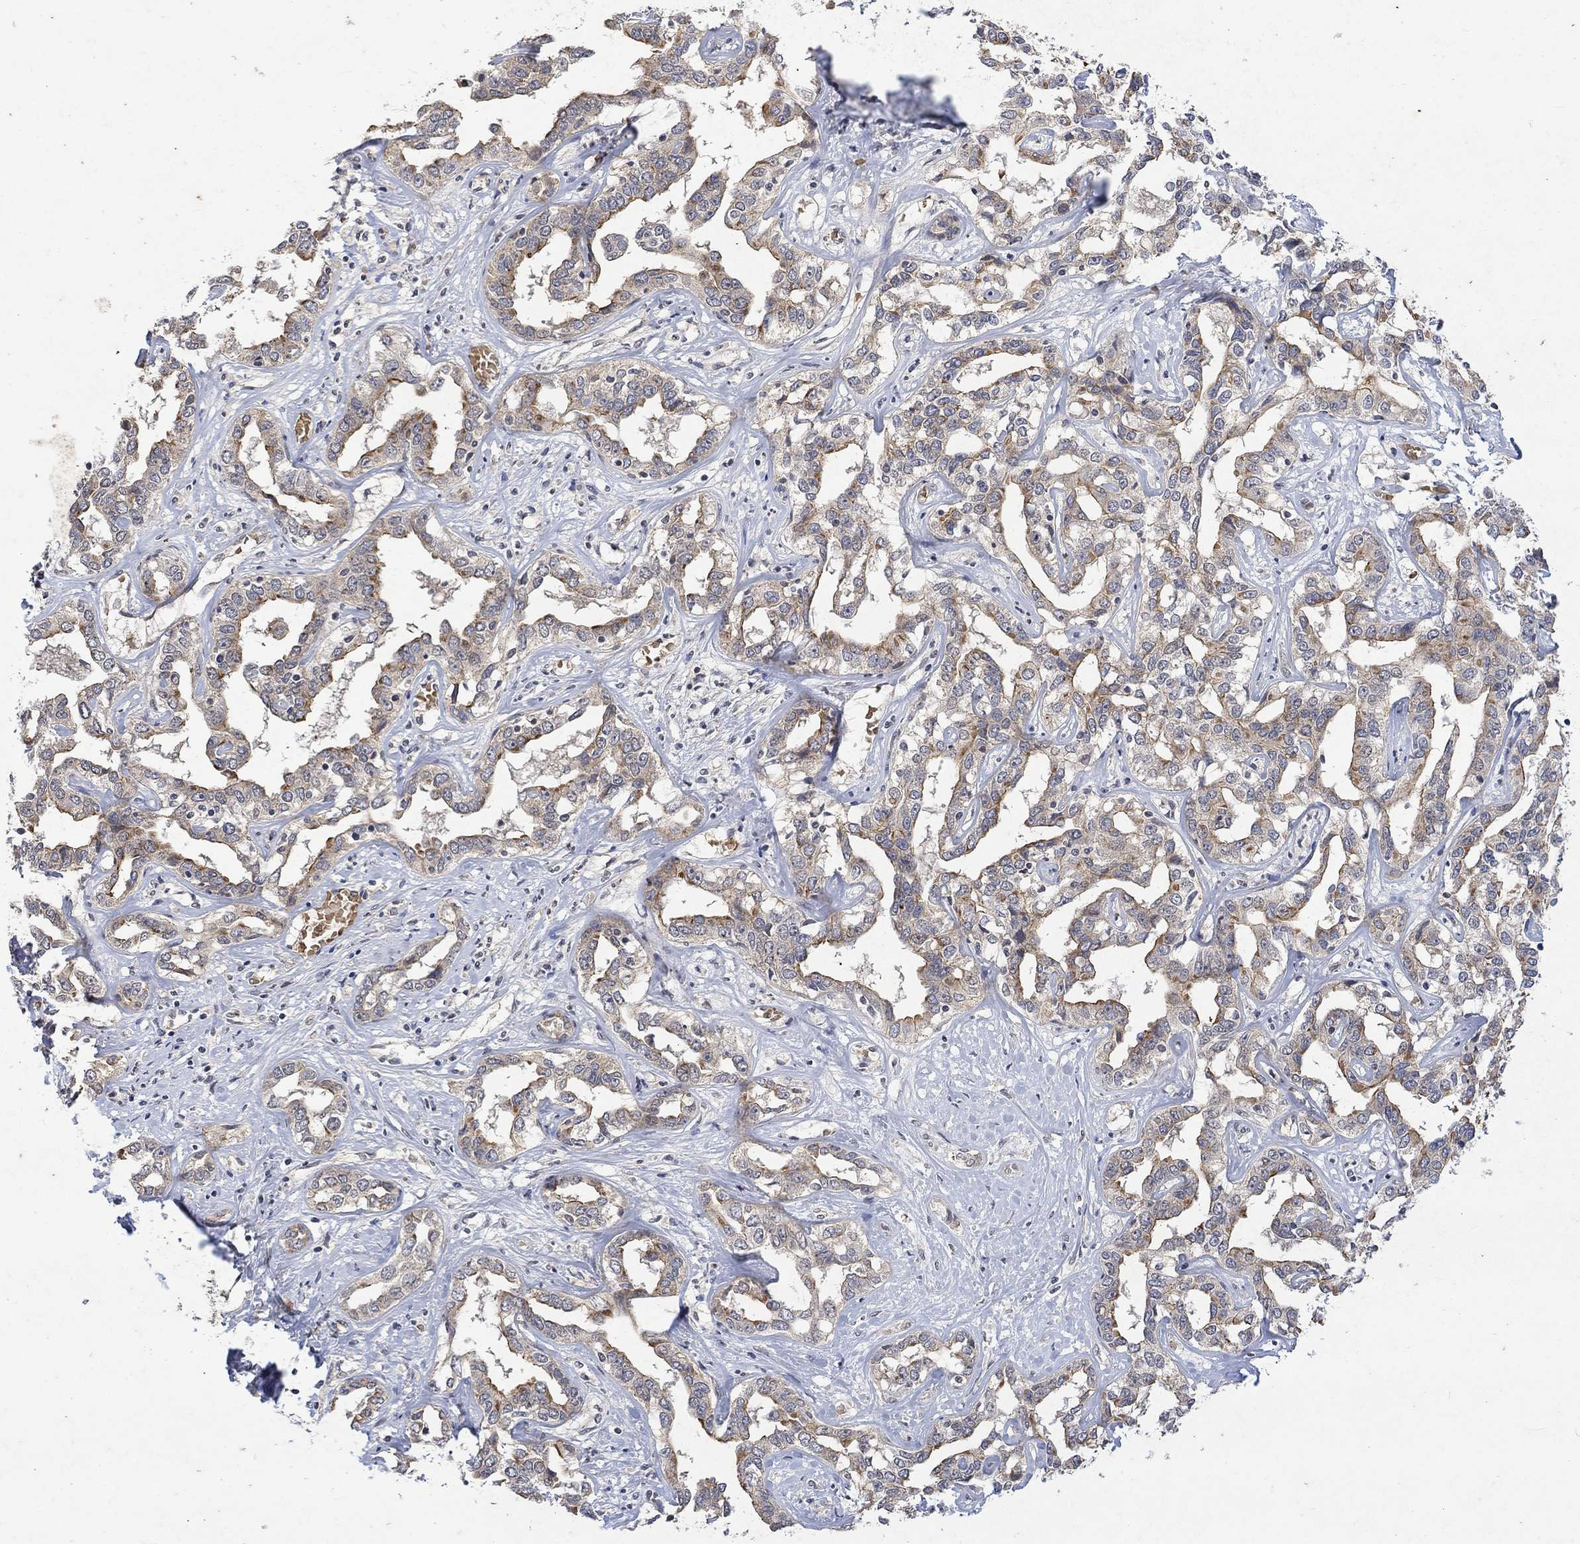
{"staining": {"intensity": "moderate", "quantity": ">75%", "location": "cytoplasmic/membranous"}, "tissue": "liver cancer", "cell_type": "Tumor cells", "image_type": "cancer", "snomed": [{"axis": "morphology", "description": "Cholangiocarcinoma"}, {"axis": "topography", "description": "Liver"}], "caption": "IHC image of cholangiocarcinoma (liver) stained for a protein (brown), which shows medium levels of moderate cytoplasmic/membranous staining in about >75% of tumor cells.", "gene": "GRIN2D", "patient": {"sex": "male", "age": 59}}